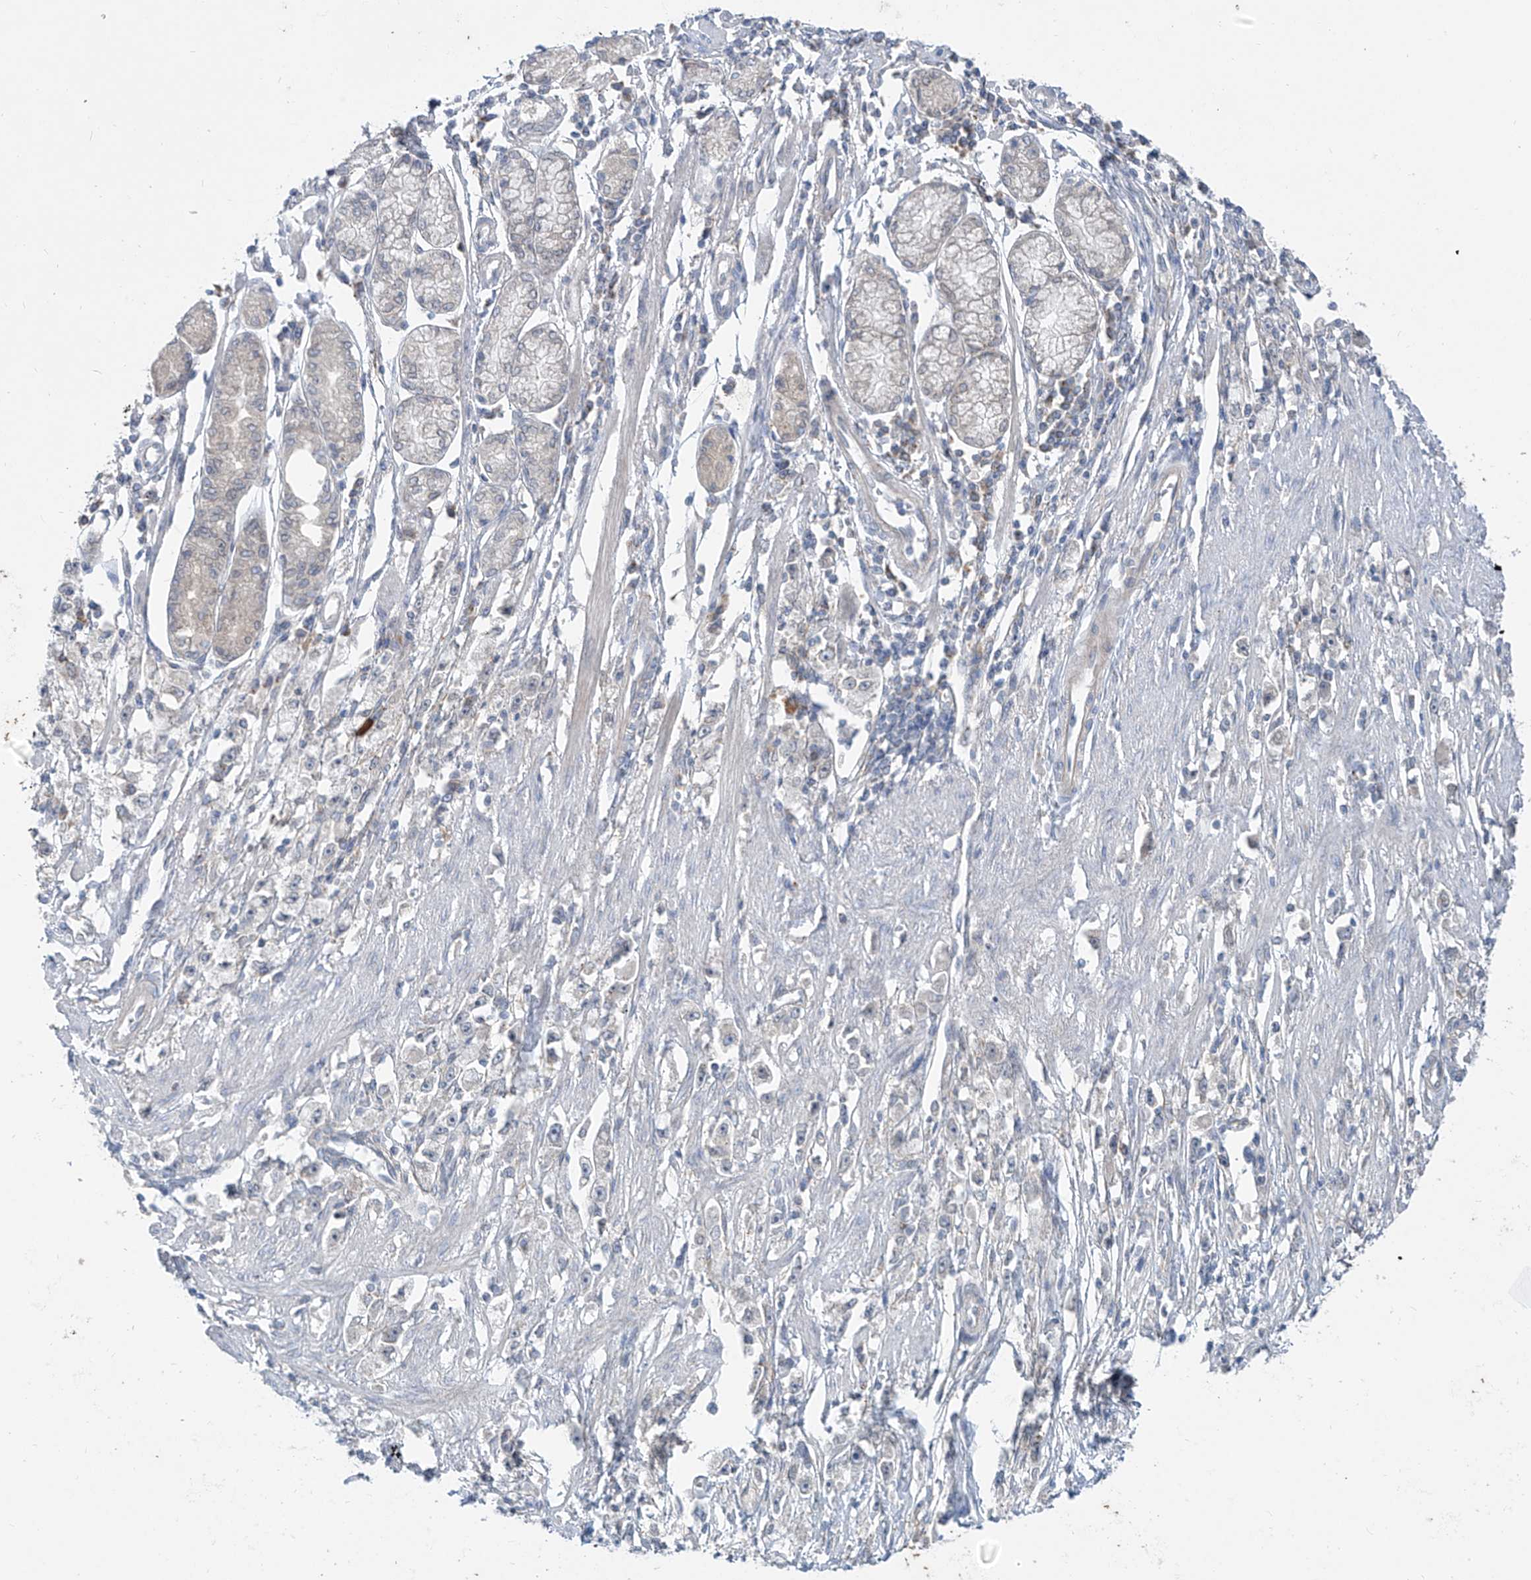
{"staining": {"intensity": "negative", "quantity": "none", "location": "none"}, "tissue": "stomach cancer", "cell_type": "Tumor cells", "image_type": "cancer", "snomed": [{"axis": "morphology", "description": "Adenocarcinoma, NOS"}, {"axis": "topography", "description": "Stomach"}], "caption": "Tumor cells show no significant expression in stomach cancer.", "gene": "KRTAP25-1", "patient": {"sex": "female", "age": 59}}